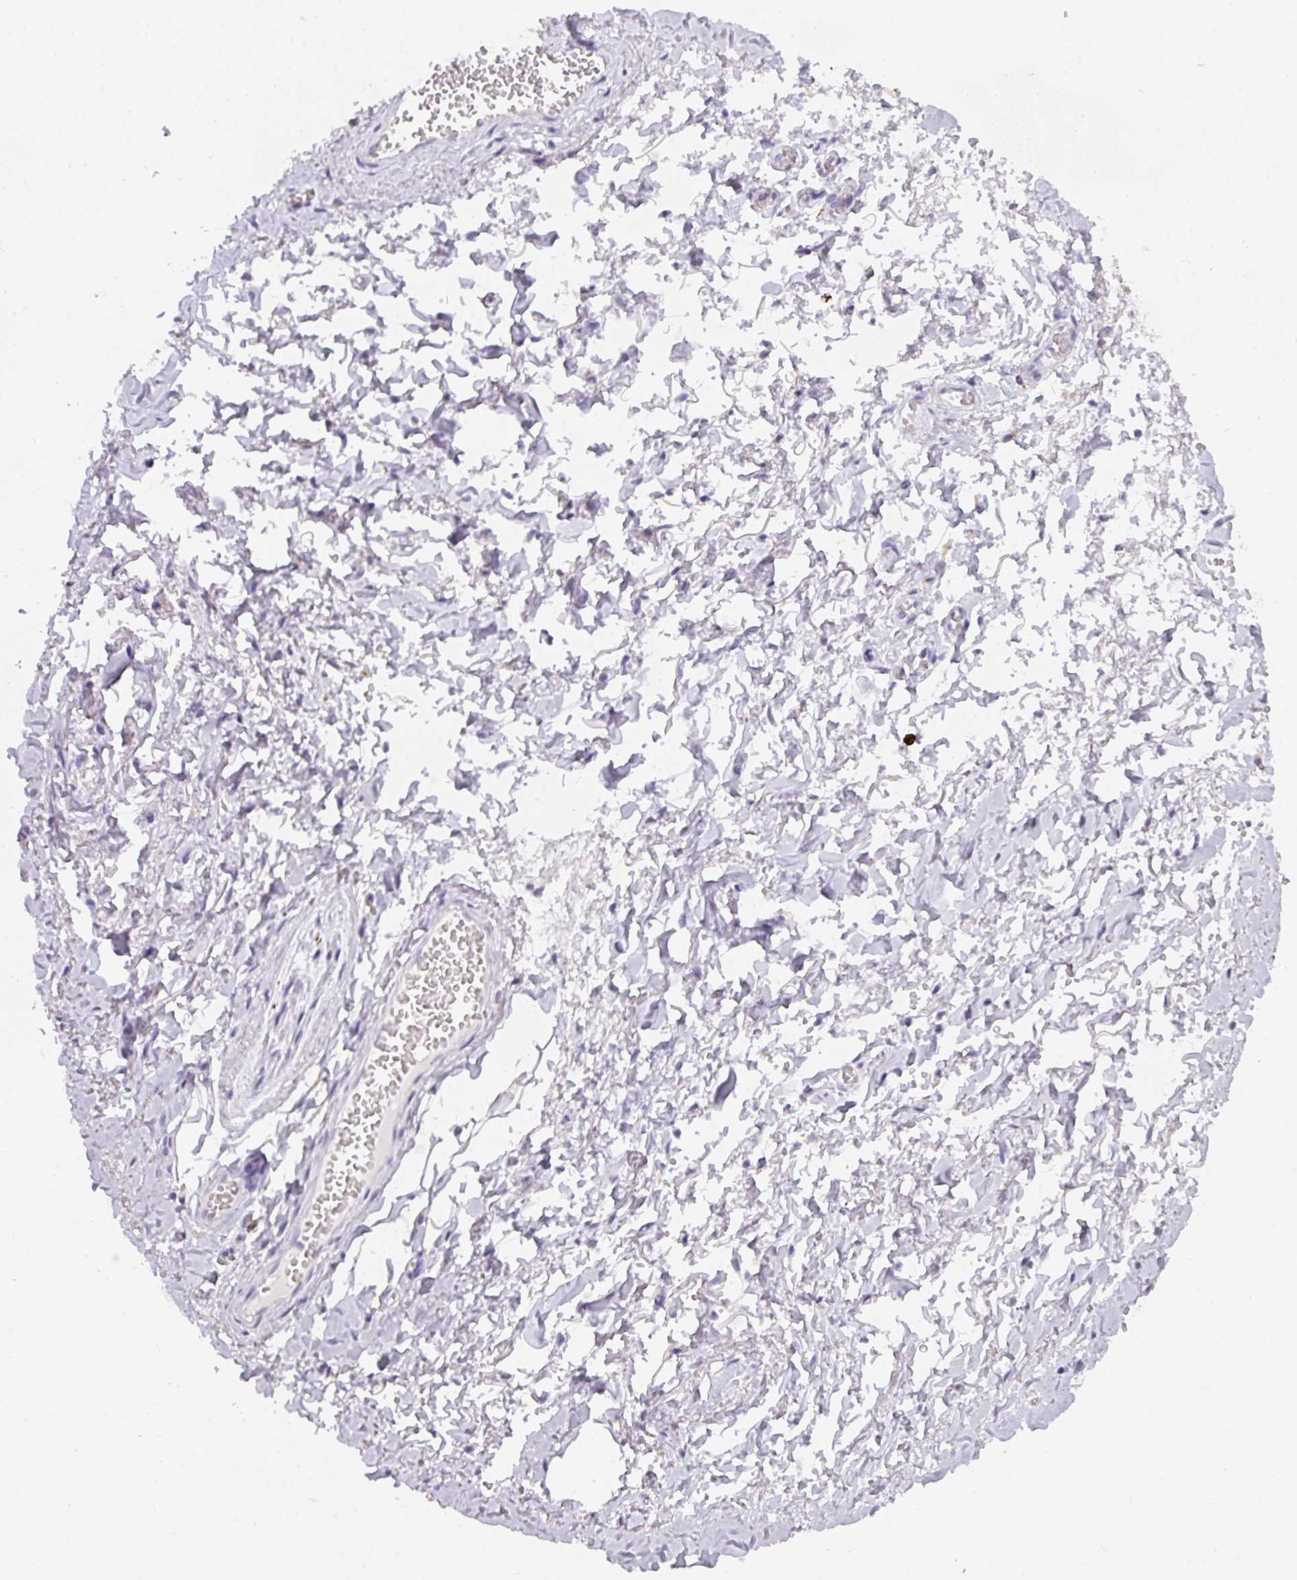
{"staining": {"intensity": "negative", "quantity": "none", "location": "none"}, "tissue": "adipose tissue", "cell_type": "Adipocytes", "image_type": "normal", "snomed": [{"axis": "morphology", "description": "Normal tissue, NOS"}, {"axis": "topography", "description": "Vulva"}, {"axis": "topography", "description": "Vagina"}, {"axis": "topography", "description": "Peripheral nerve tissue"}], "caption": "The IHC micrograph has no significant expression in adipocytes of adipose tissue.", "gene": "MMACHC", "patient": {"sex": "female", "age": 66}}